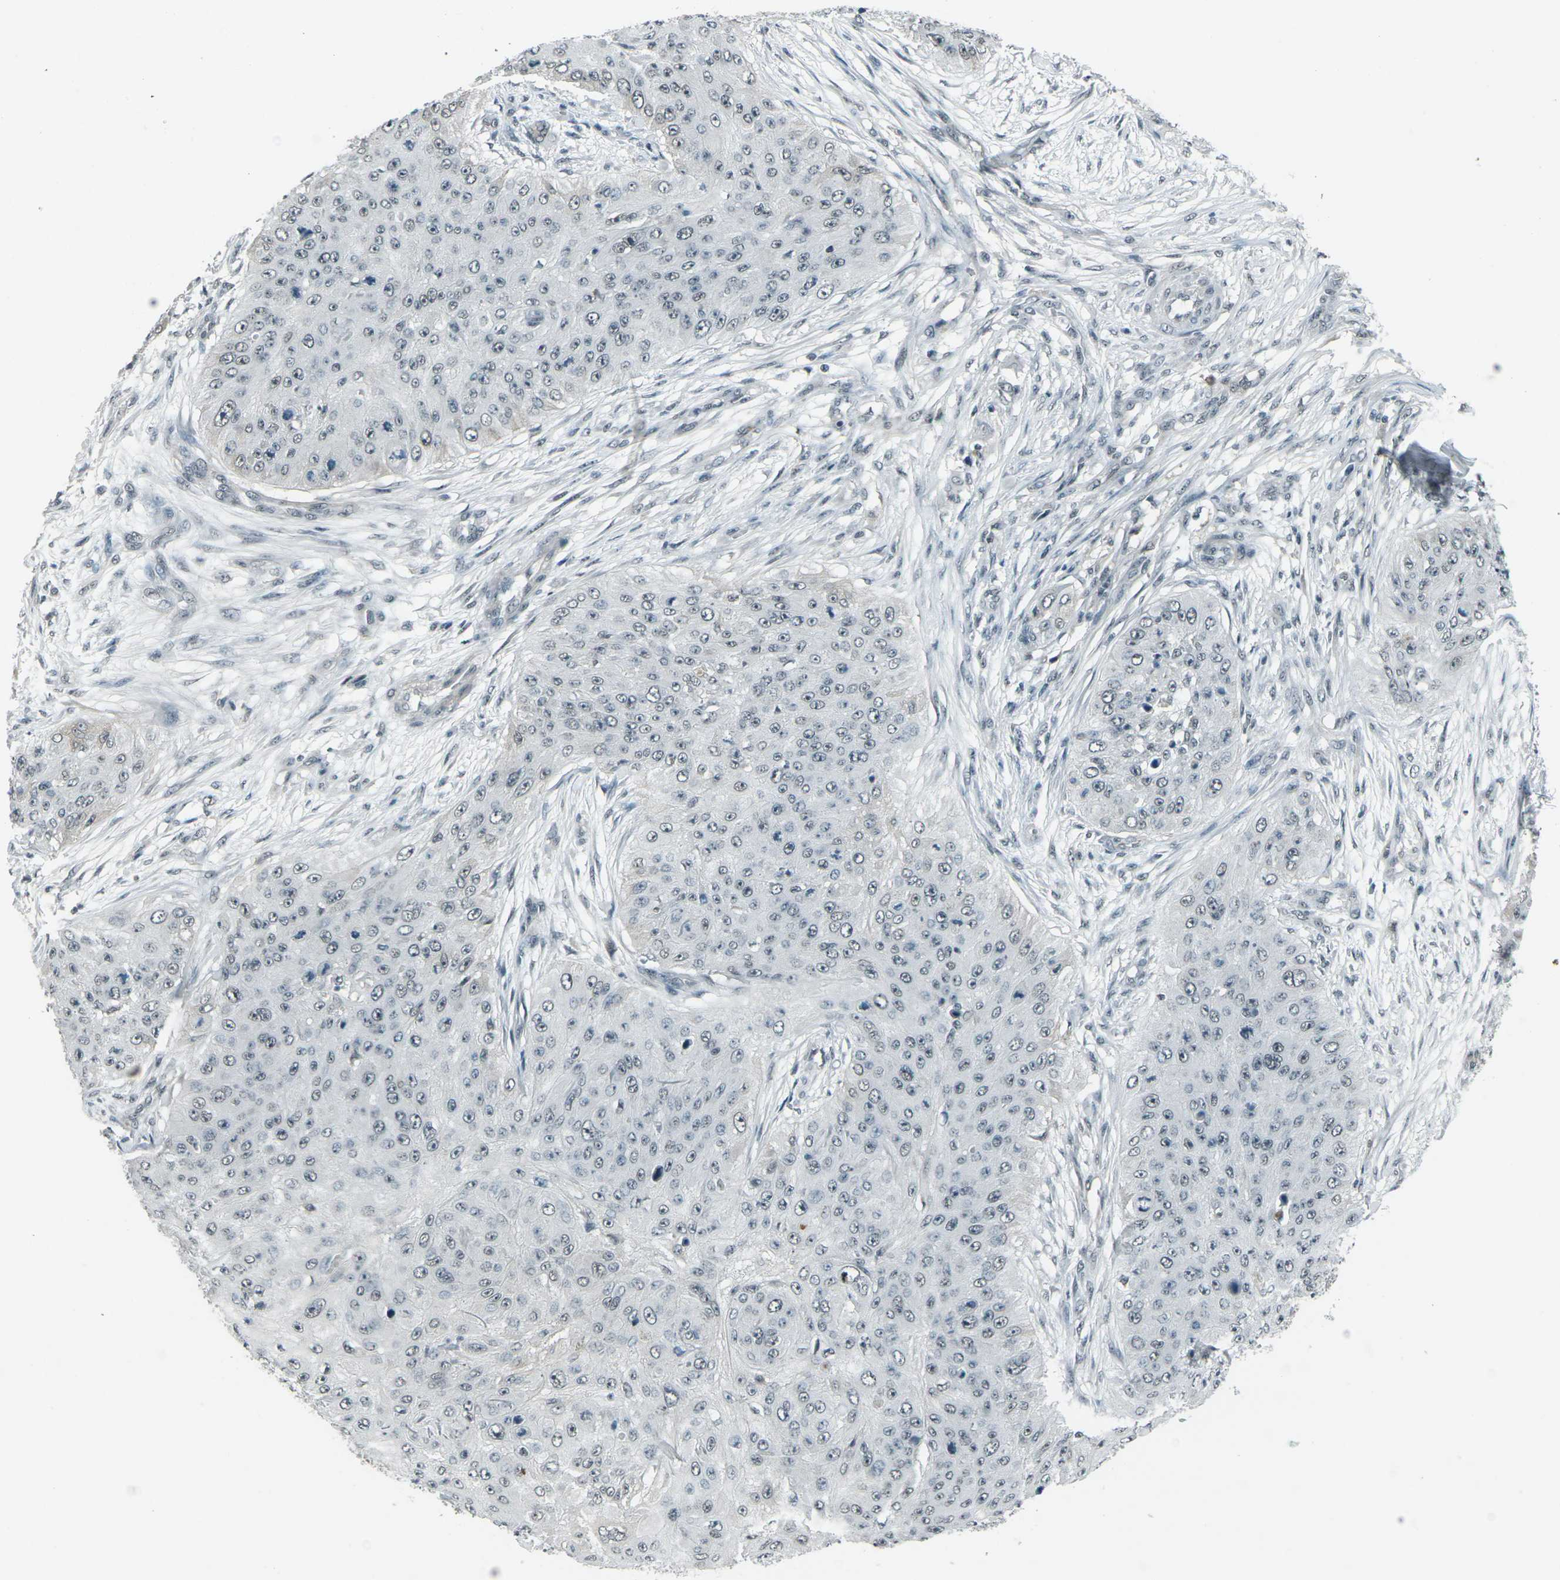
{"staining": {"intensity": "negative", "quantity": "none", "location": "none"}, "tissue": "skin cancer", "cell_type": "Tumor cells", "image_type": "cancer", "snomed": [{"axis": "morphology", "description": "Squamous cell carcinoma, NOS"}, {"axis": "topography", "description": "Skin"}], "caption": "An immunohistochemistry (IHC) photomicrograph of skin cancer is shown. There is no staining in tumor cells of skin cancer. (IHC, brightfield microscopy, high magnification).", "gene": "GPR19", "patient": {"sex": "female", "age": 80}}